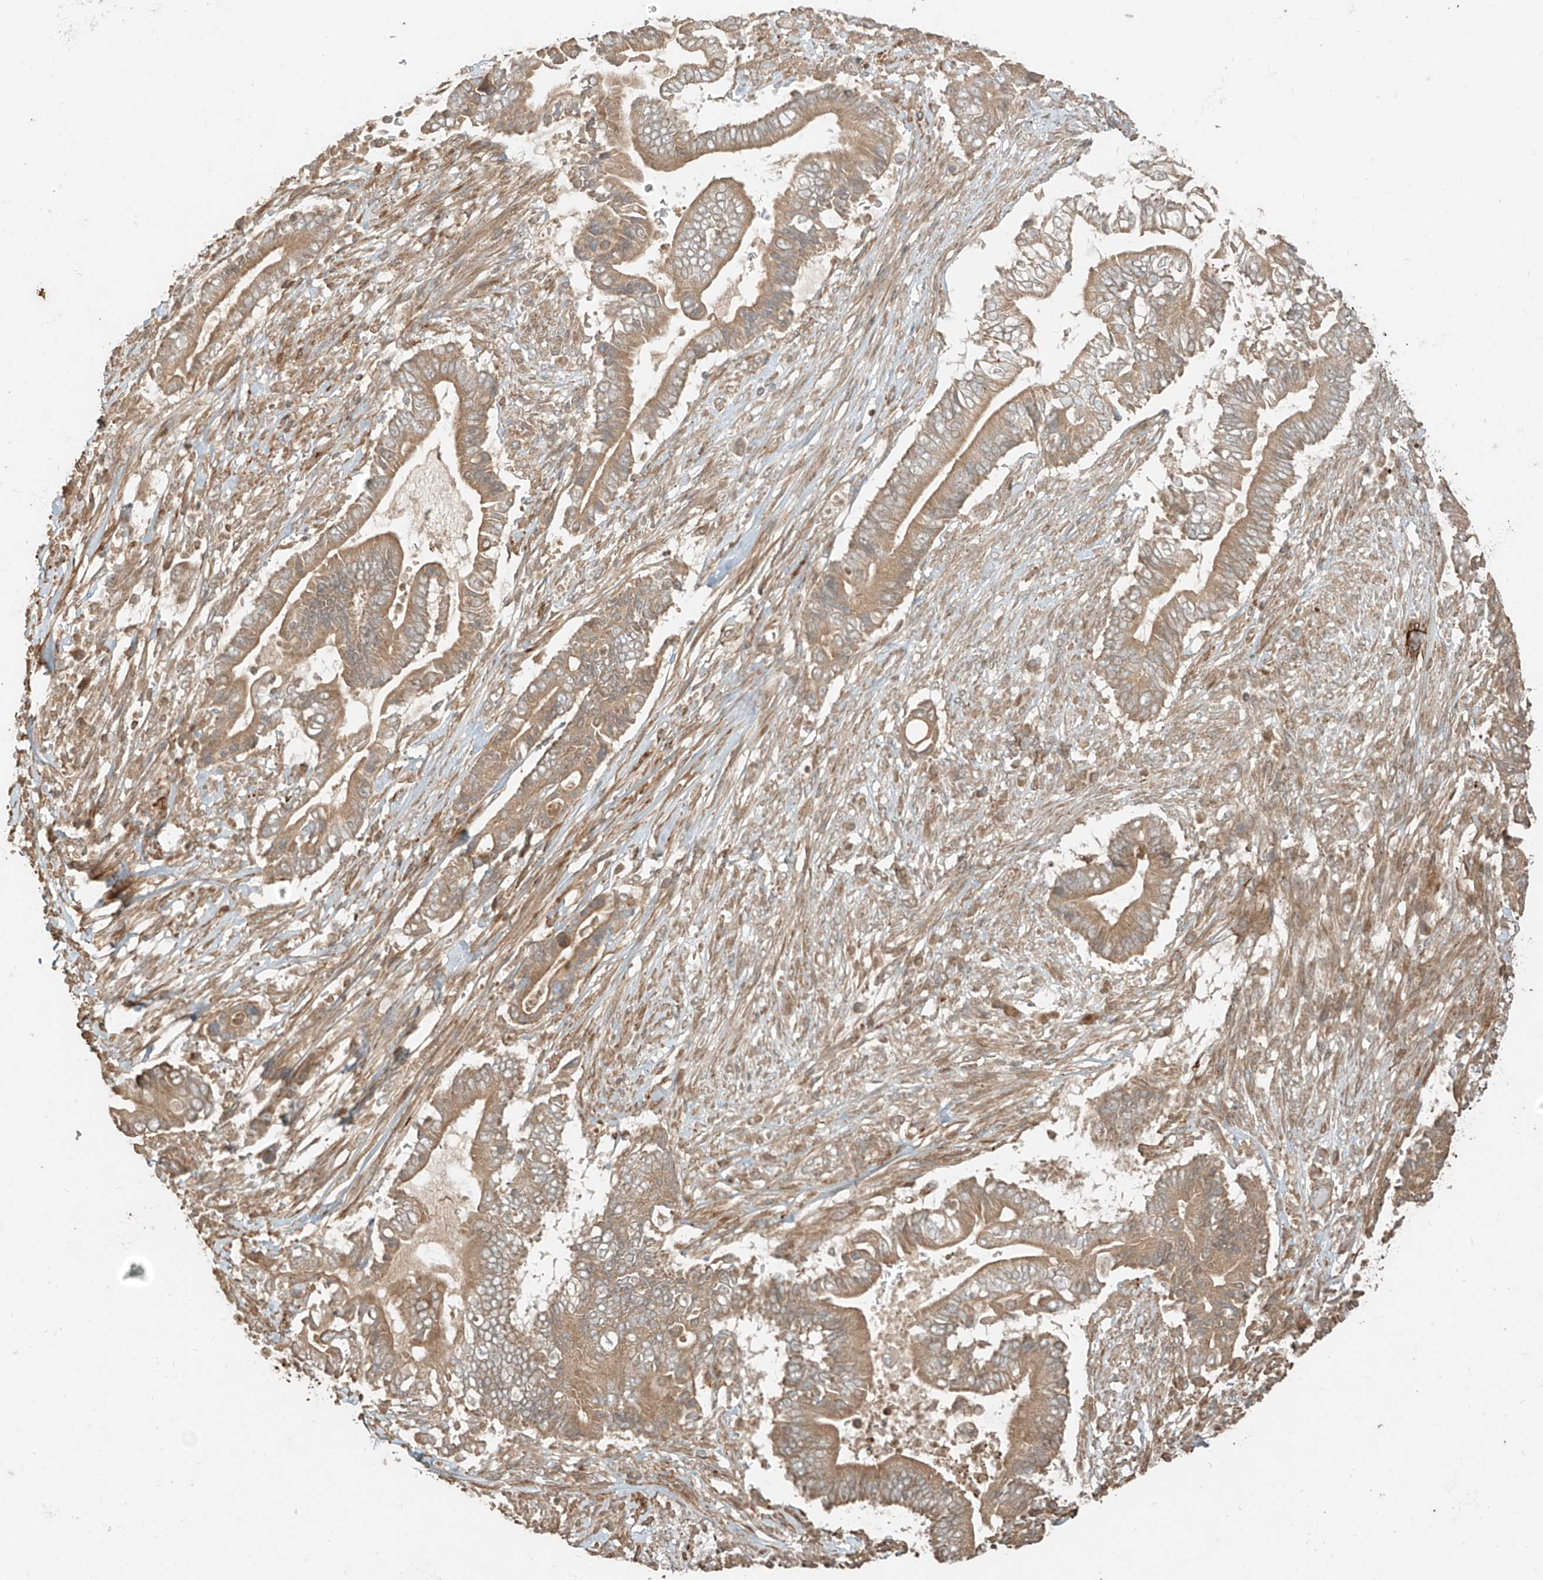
{"staining": {"intensity": "moderate", "quantity": ">75%", "location": "cytoplasmic/membranous"}, "tissue": "pancreatic cancer", "cell_type": "Tumor cells", "image_type": "cancer", "snomed": [{"axis": "morphology", "description": "Adenocarcinoma, NOS"}, {"axis": "topography", "description": "Pancreas"}], "caption": "Protein expression analysis of human adenocarcinoma (pancreatic) reveals moderate cytoplasmic/membranous staining in about >75% of tumor cells. (brown staining indicates protein expression, while blue staining denotes nuclei).", "gene": "ANKZF1", "patient": {"sex": "male", "age": 68}}